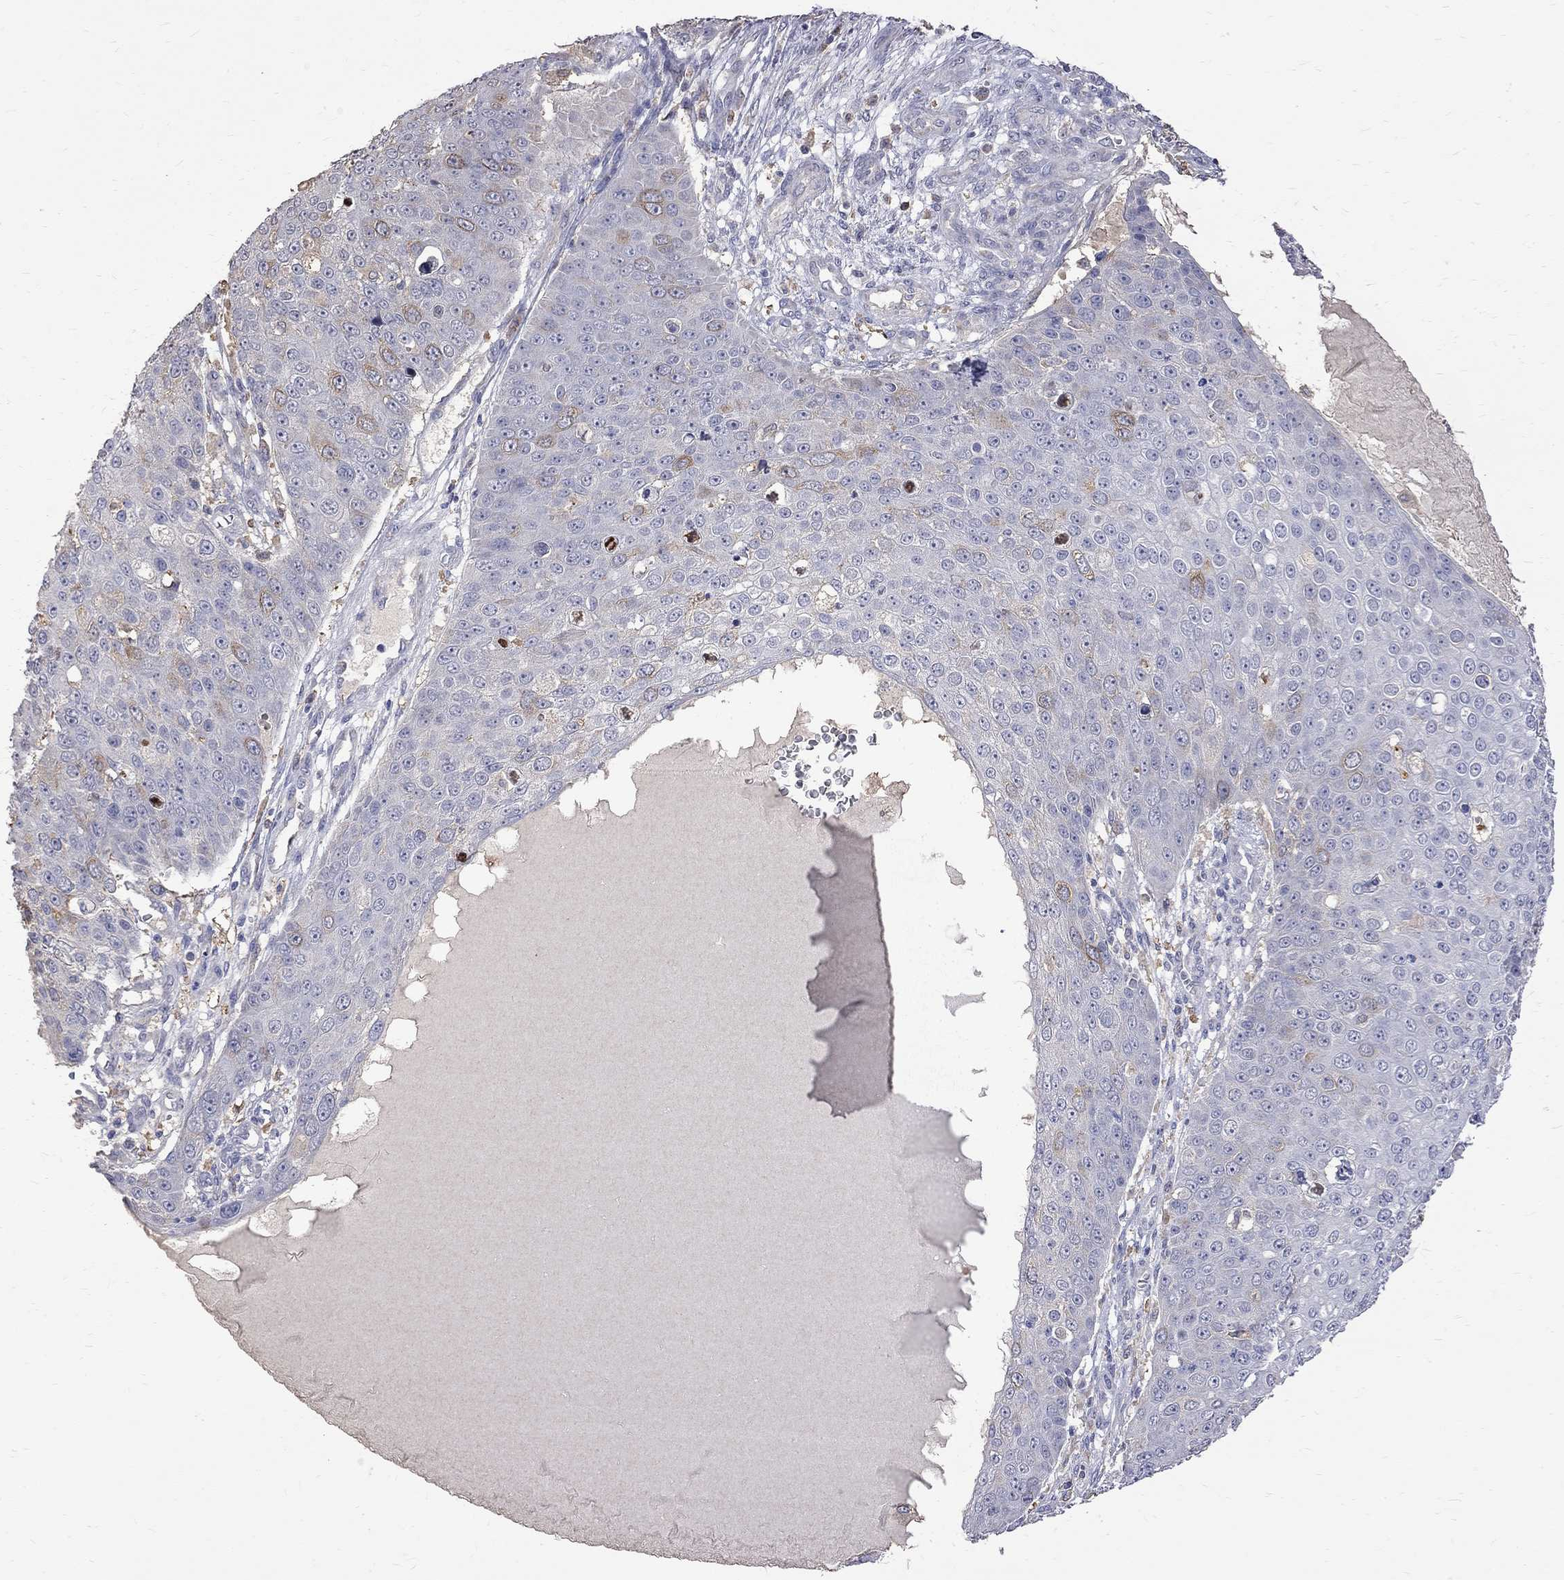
{"staining": {"intensity": "weak", "quantity": "<25%", "location": "cytoplasmic/membranous"}, "tissue": "skin cancer", "cell_type": "Tumor cells", "image_type": "cancer", "snomed": [{"axis": "morphology", "description": "Squamous cell carcinoma, NOS"}, {"axis": "topography", "description": "Skin"}], "caption": "Human skin cancer (squamous cell carcinoma) stained for a protein using IHC reveals no expression in tumor cells.", "gene": "CKAP2", "patient": {"sex": "male", "age": 71}}